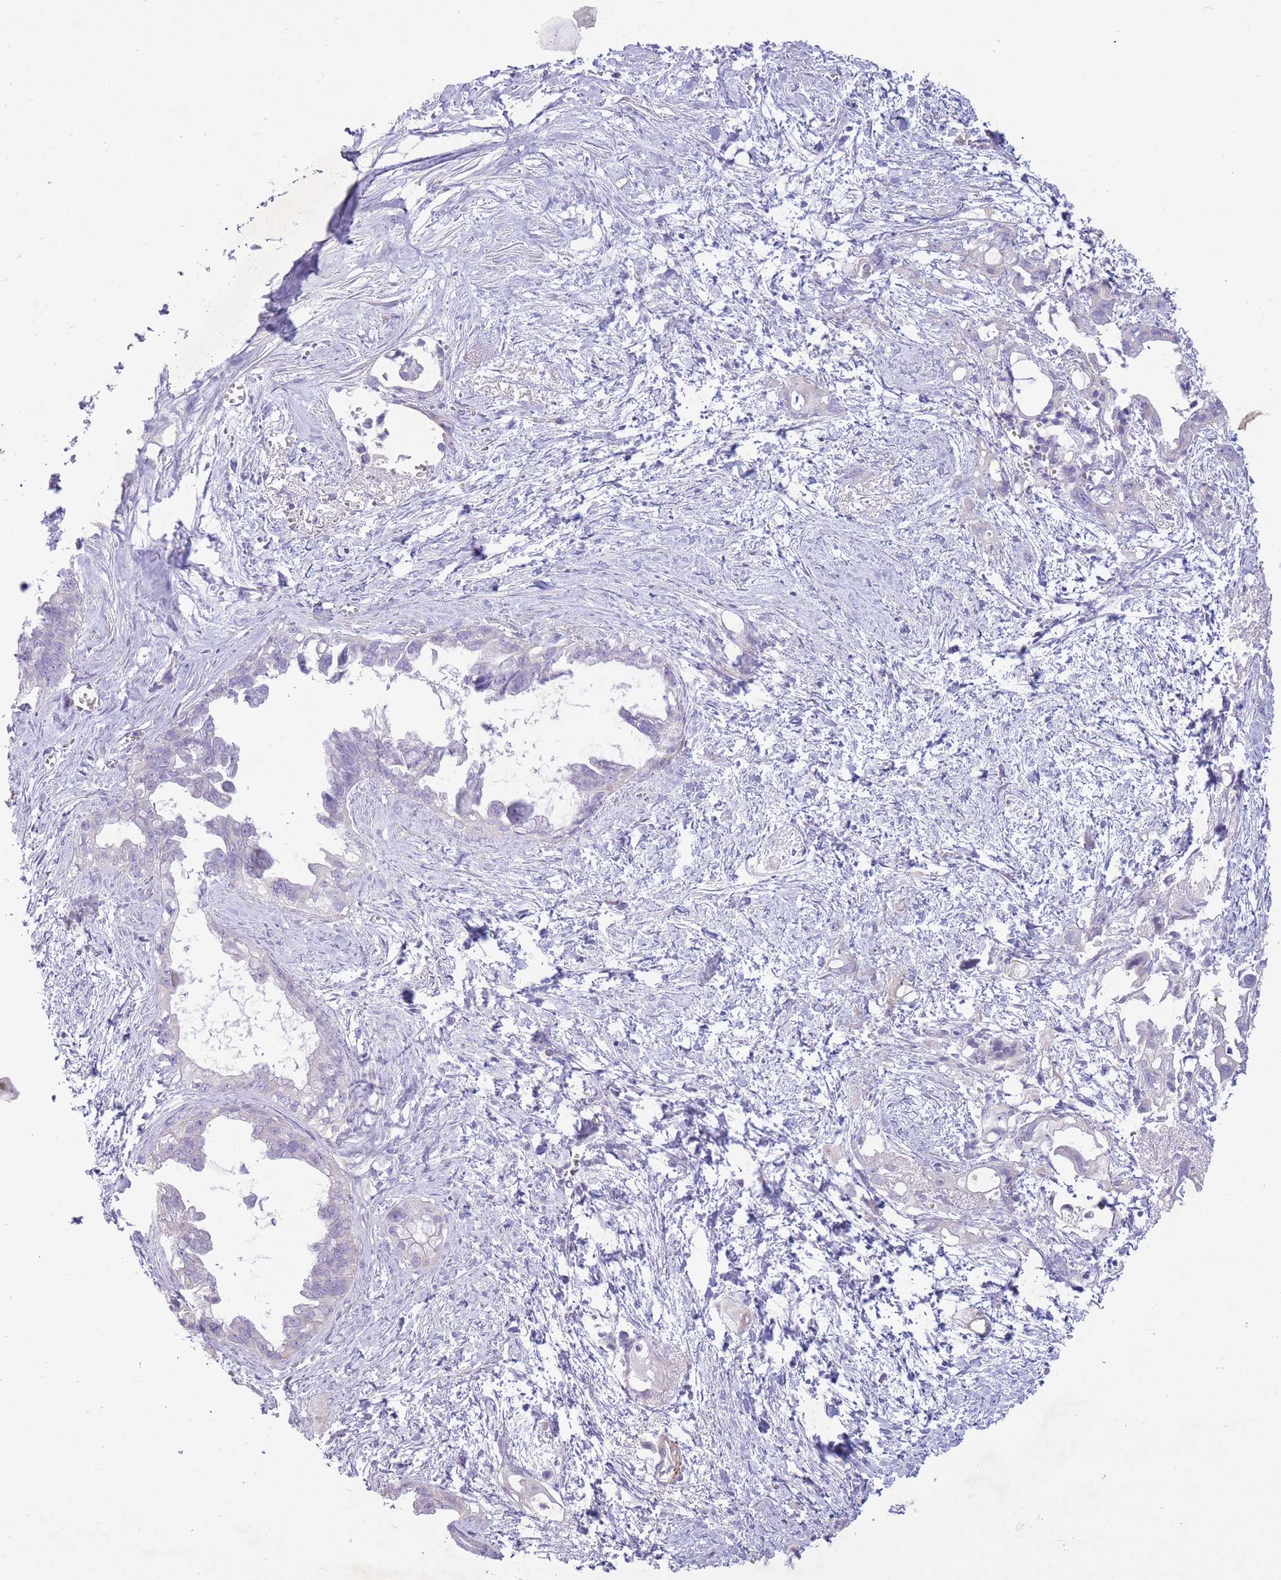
{"staining": {"intensity": "negative", "quantity": "none", "location": "none"}, "tissue": "pancreatic cancer", "cell_type": "Tumor cells", "image_type": "cancer", "snomed": [{"axis": "morphology", "description": "Adenocarcinoma, NOS"}, {"axis": "topography", "description": "Pancreas"}], "caption": "An IHC micrograph of pancreatic adenocarcinoma is shown. There is no staining in tumor cells of pancreatic adenocarcinoma.", "gene": "PNPLA5", "patient": {"sex": "male", "age": 61}}